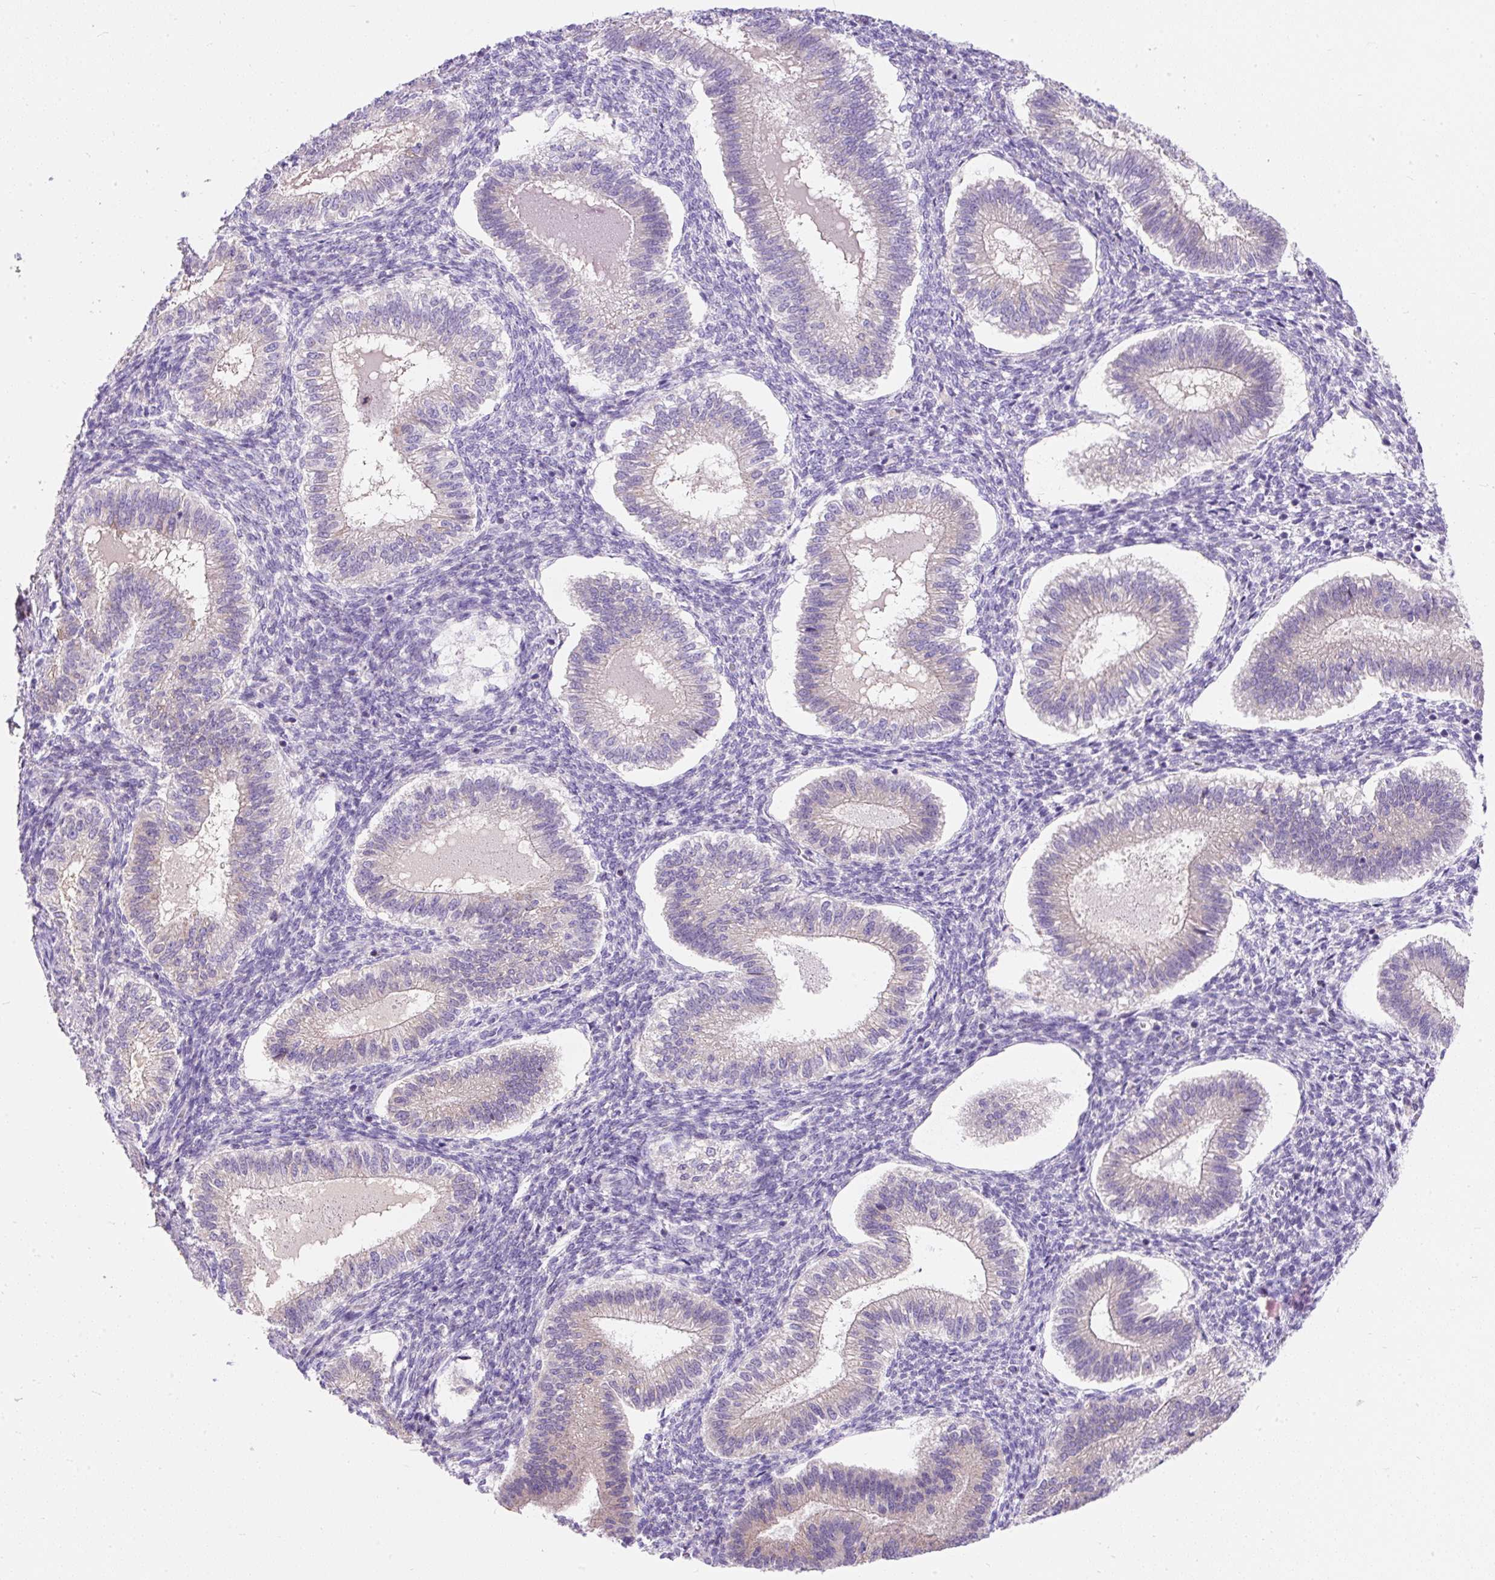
{"staining": {"intensity": "negative", "quantity": "none", "location": "none"}, "tissue": "endometrium", "cell_type": "Cells in endometrial stroma", "image_type": "normal", "snomed": [{"axis": "morphology", "description": "Normal tissue, NOS"}, {"axis": "topography", "description": "Endometrium"}], "caption": "DAB immunohistochemical staining of unremarkable human endometrium displays no significant positivity in cells in endometrial stroma. (DAB (3,3'-diaminobenzidine) immunohistochemistry (IHC) visualized using brightfield microscopy, high magnification).", "gene": "SUSD5", "patient": {"sex": "female", "age": 25}}